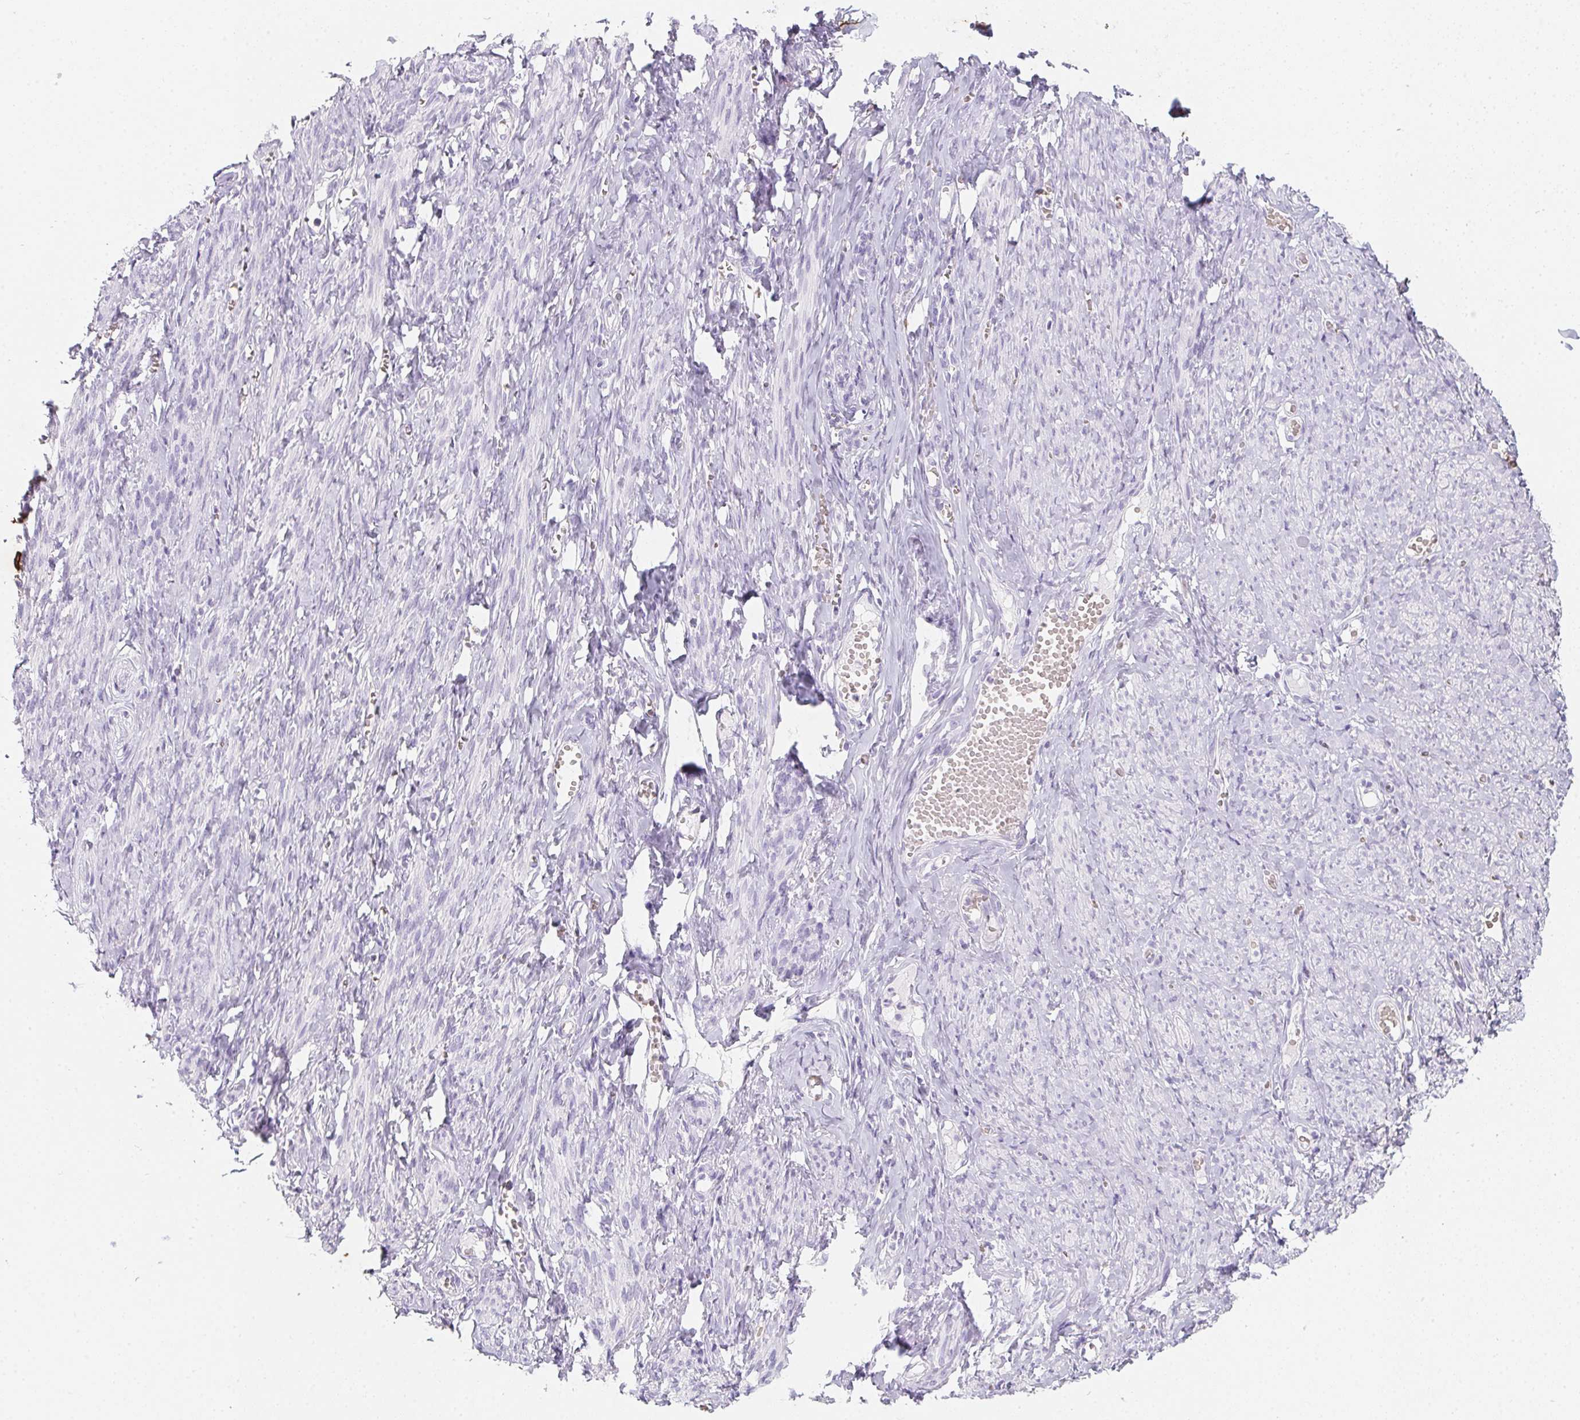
{"staining": {"intensity": "negative", "quantity": "none", "location": "none"}, "tissue": "smooth muscle", "cell_type": "Smooth muscle cells", "image_type": "normal", "snomed": [{"axis": "morphology", "description": "Normal tissue, NOS"}, {"axis": "topography", "description": "Smooth muscle"}], "caption": "Photomicrograph shows no protein staining in smooth muscle cells of normal smooth muscle. (DAB immunohistochemistry visualized using brightfield microscopy, high magnification).", "gene": "DCD", "patient": {"sex": "female", "age": 65}}